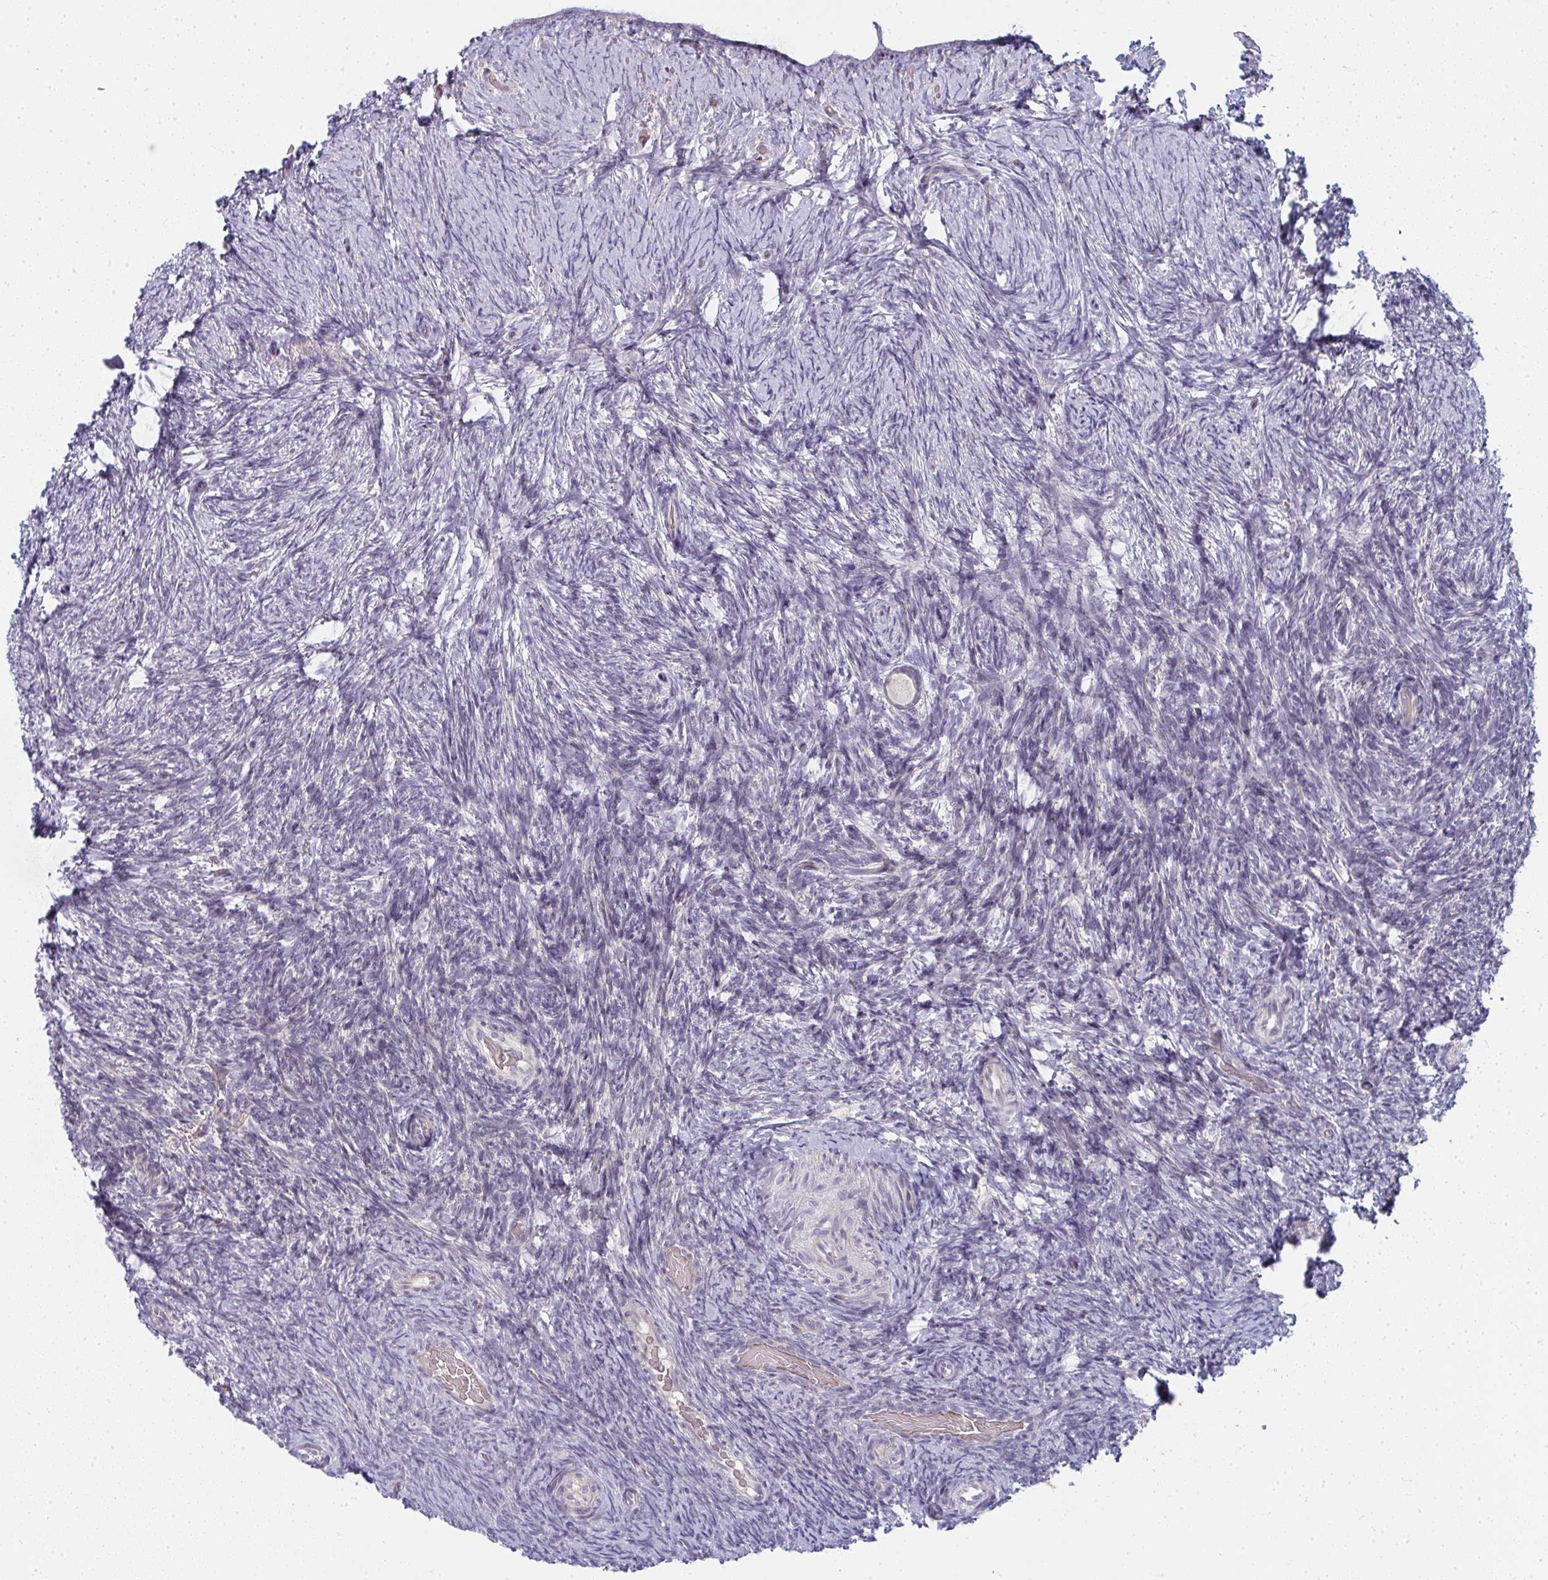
{"staining": {"intensity": "negative", "quantity": "none", "location": "none"}, "tissue": "ovary", "cell_type": "Follicle cells", "image_type": "normal", "snomed": [{"axis": "morphology", "description": "Normal tissue, NOS"}, {"axis": "topography", "description": "Ovary"}], "caption": "This is an IHC histopathology image of unremarkable ovary. There is no expression in follicle cells.", "gene": "SHB", "patient": {"sex": "female", "age": 34}}